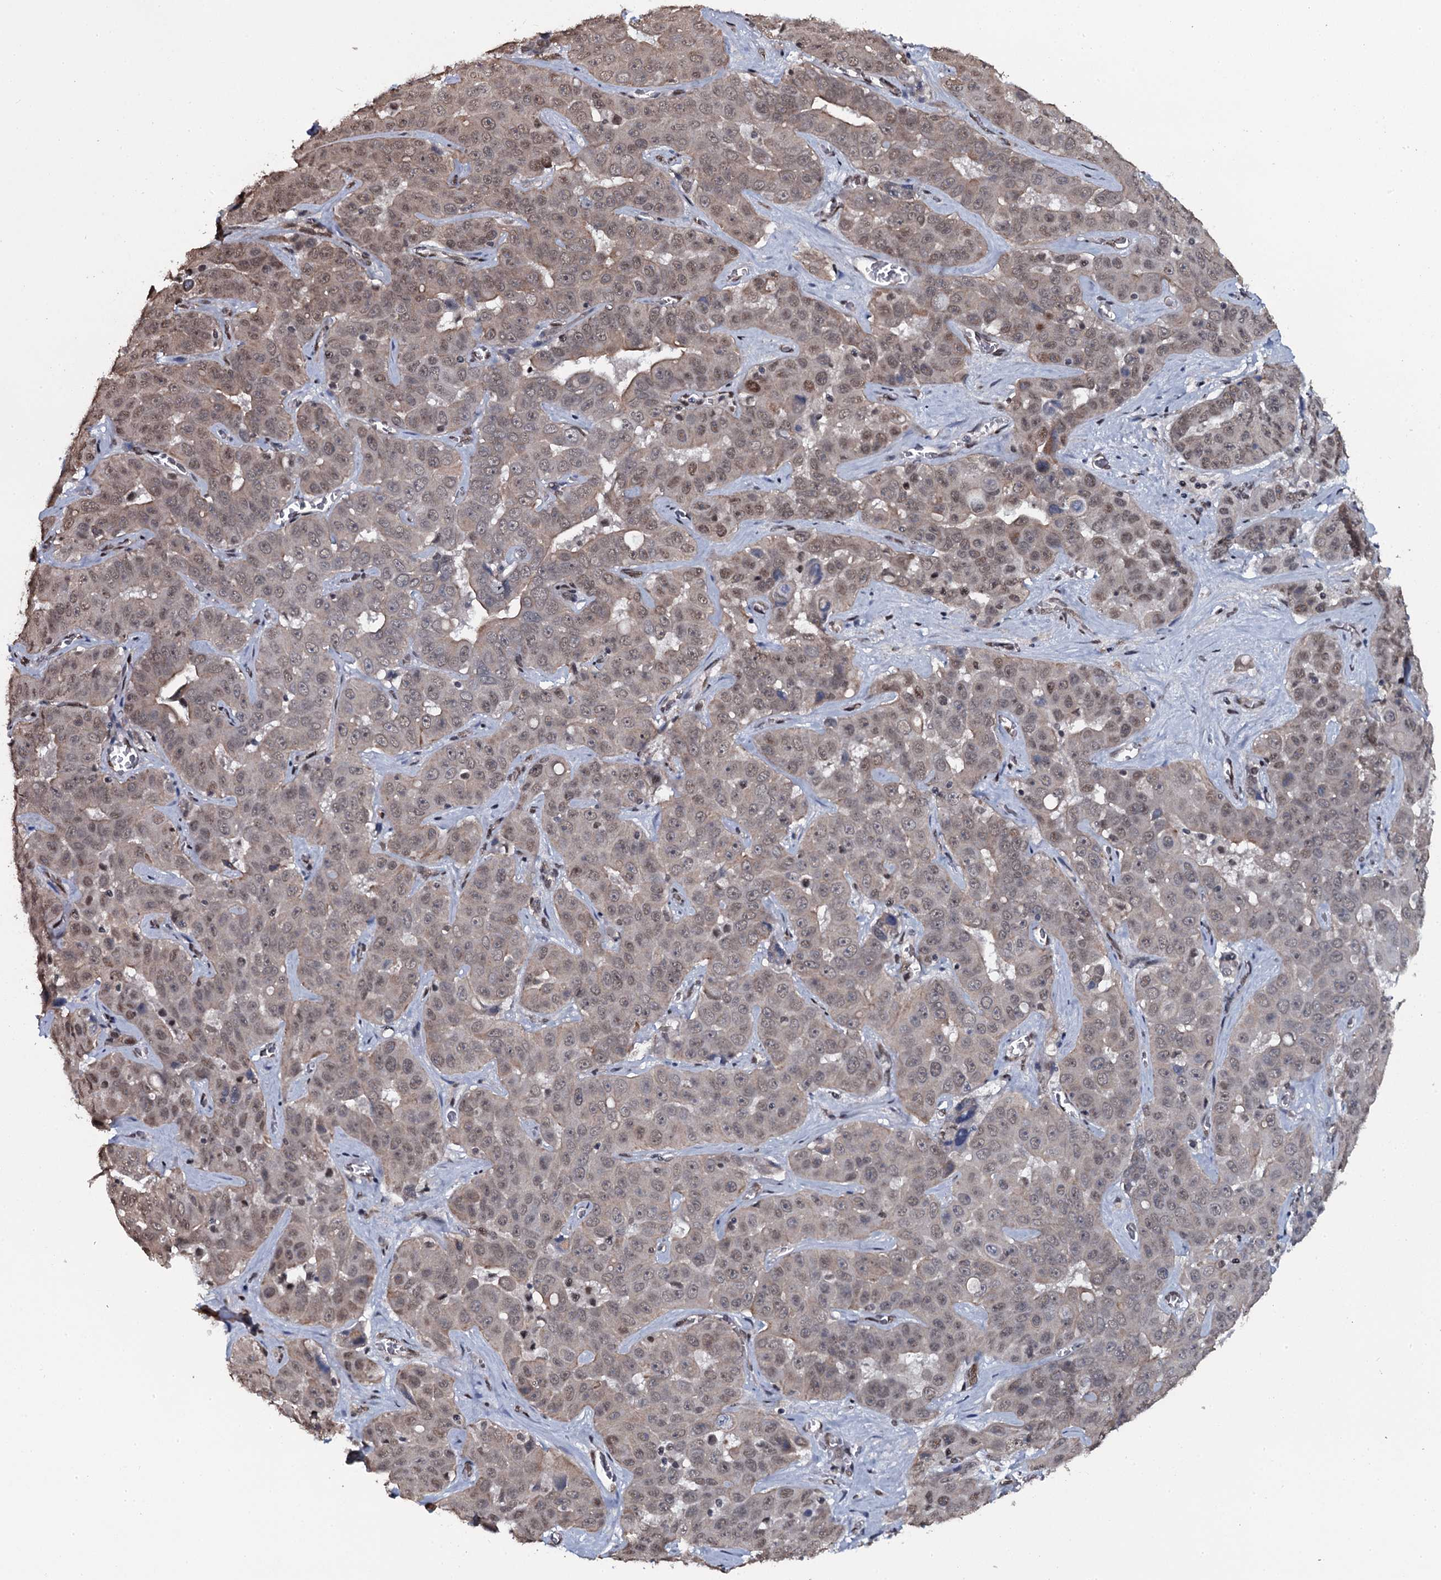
{"staining": {"intensity": "moderate", "quantity": "<25%", "location": "nuclear"}, "tissue": "liver cancer", "cell_type": "Tumor cells", "image_type": "cancer", "snomed": [{"axis": "morphology", "description": "Cholangiocarcinoma"}, {"axis": "topography", "description": "Liver"}], "caption": "This micrograph shows liver cancer (cholangiocarcinoma) stained with IHC to label a protein in brown. The nuclear of tumor cells show moderate positivity for the protein. Nuclei are counter-stained blue.", "gene": "SH2D4B", "patient": {"sex": "female", "age": 52}}